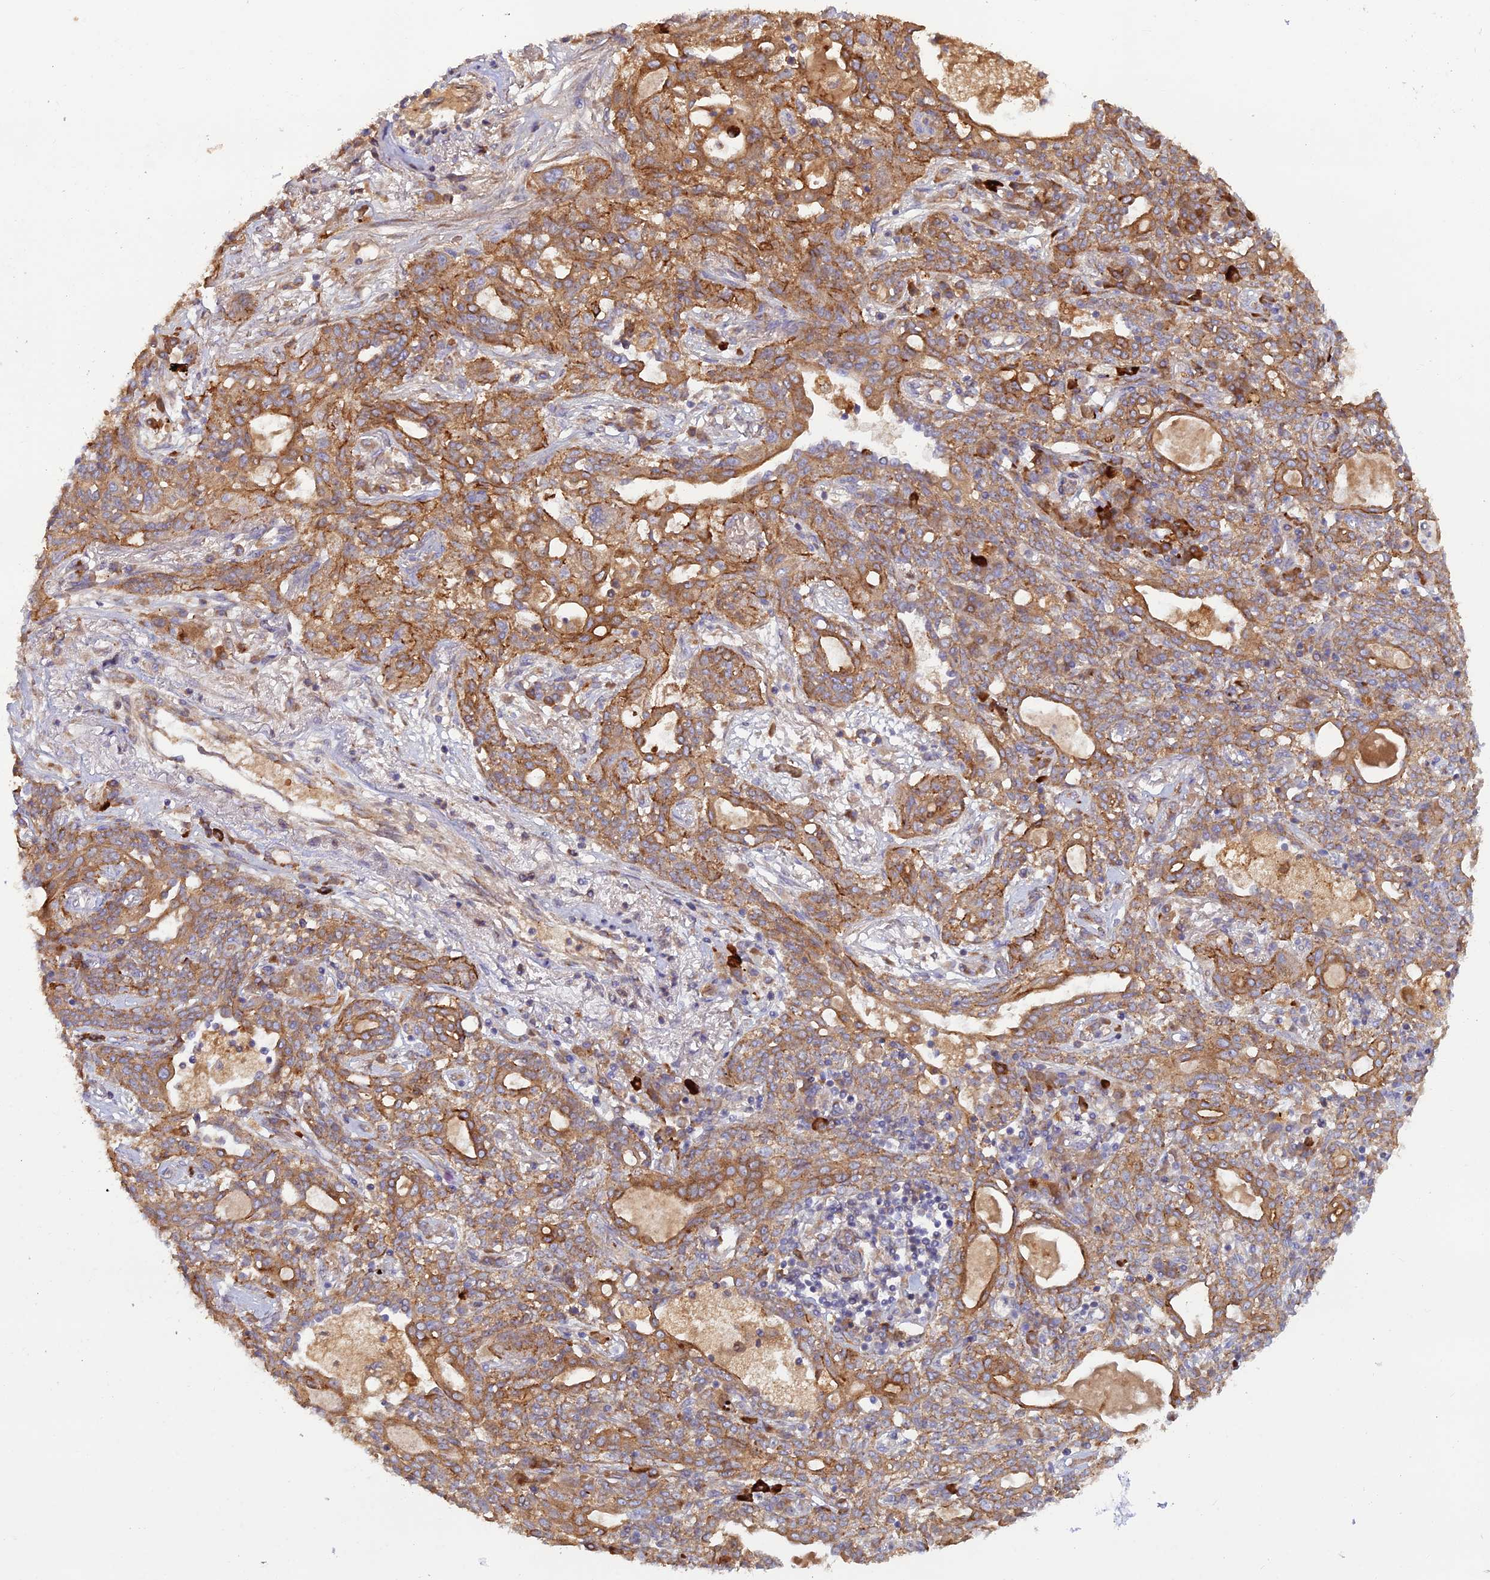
{"staining": {"intensity": "moderate", "quantity": ">75%", "location": "cytoplasmic/membranous"}, "tissue": "lung cancer", "cell_type": "Tumor cells", "image_type": "cancer", "snomed": [{"axis": "morphology", "description": "Squamous cell carcinoma, NOS"}, {"axis": "topography", "description": "Lung"}], "caption": "Immunohistochemical staining of squamous cell carcinoma (lung) displays medium levels of moderate cytoplasmic/membranous expression in about >75% of tumor cells.", "gene": "GMCL1", "patient": {"sex": "female", "age": 70}}